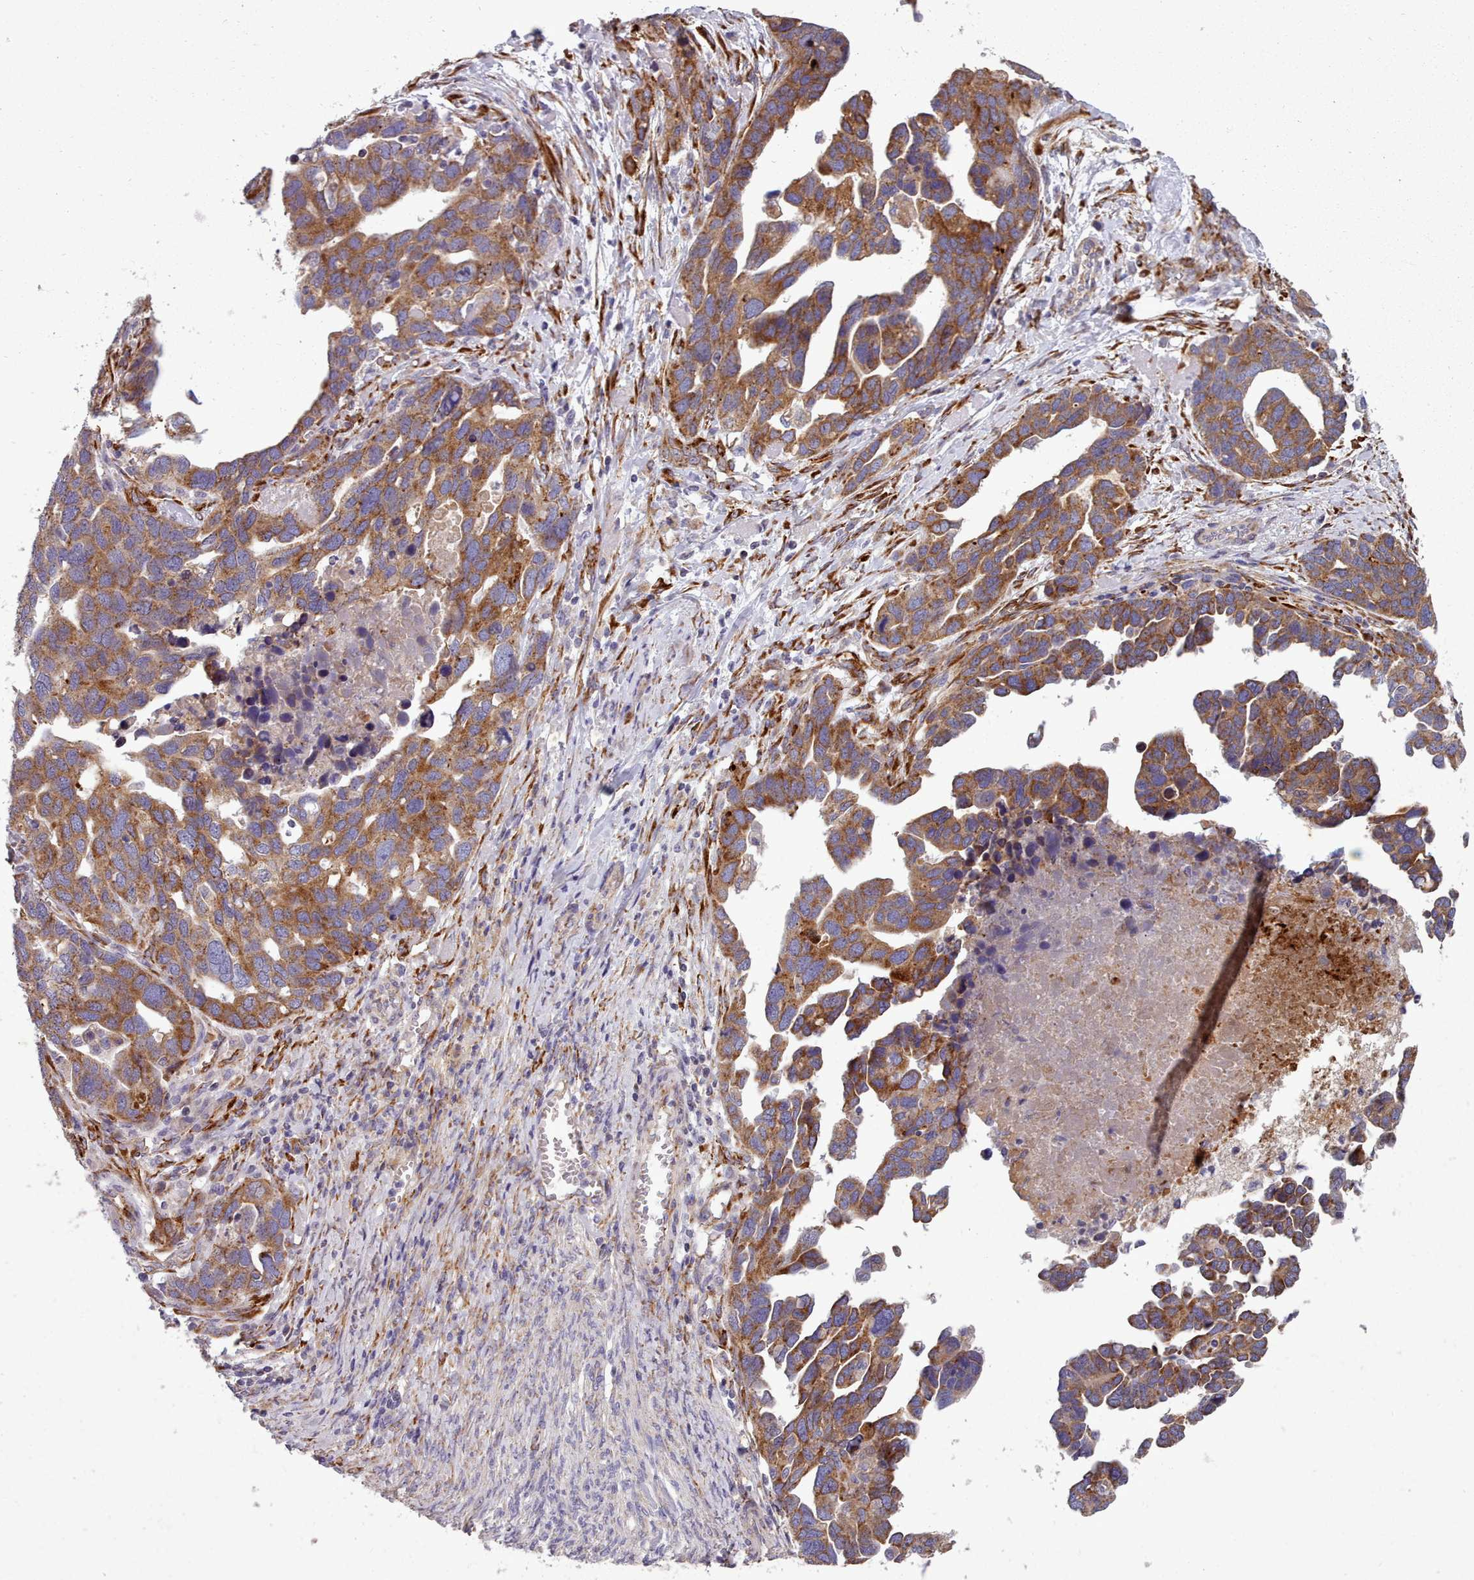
{"staining": {"intensity": "moderate", "quantity": ">75%", "location": "cytoplasmic/membranous"}, "tissue": "ovarian cancer", "cell_type": "Tumor cells", "image_type": "cancer", "snomed": [{"axis": "morphology", "description": "Cystadenocarcinoma, serous, NOS"}, {"axis": "topography", "description": "Ovary"}], "caption": "Immunohistochemistry (IHC) (DAB) staining of human ovarian serous cystadenocarcinoma demonstrates moderate cytoplasmic/membranous protein staining in about >75% of tumor cells. The staining is performed using DAB brown chromogen to label protein expression. The nuclei are counter-stained blue using hematoxylin.", "gene": "FKBP10", "patient": {"sex": "female", "age": 54}}